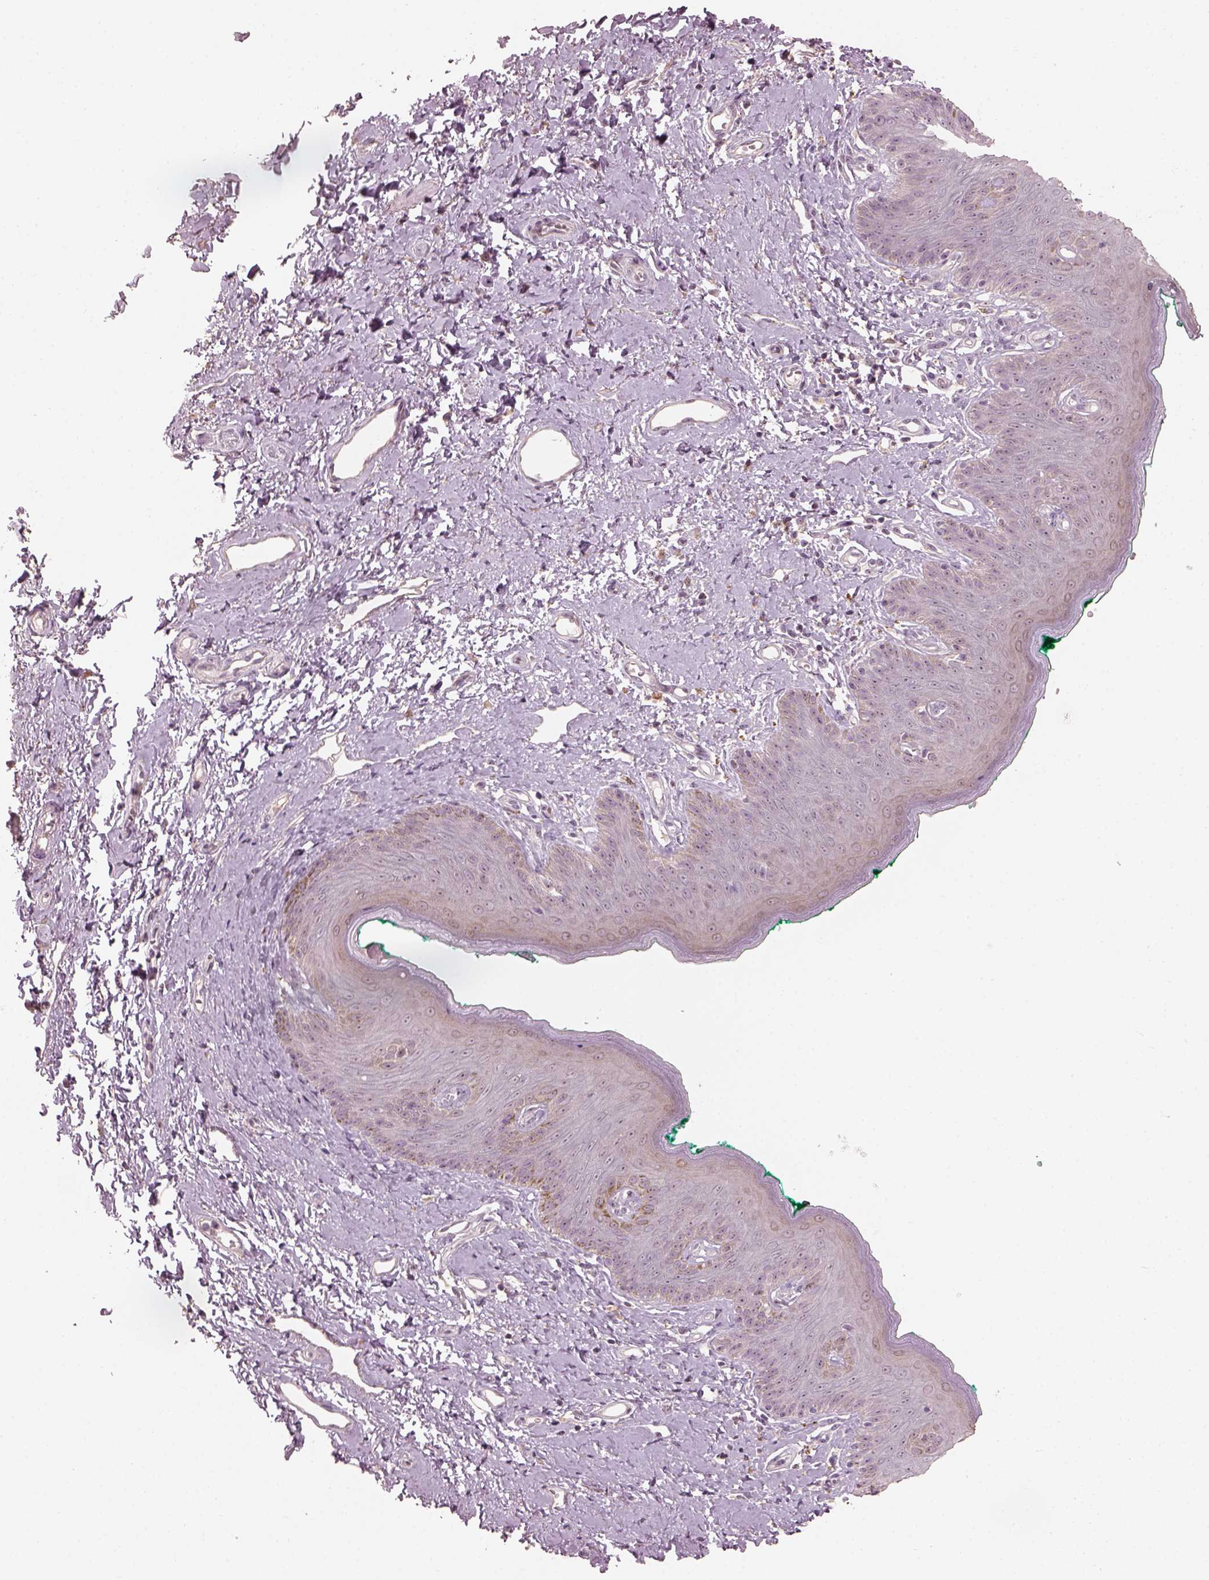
{"staining": {"intensity": "weak", "quantity": "25%-75%", "location": "nuclear"}, "tissue": "skin", "cell_type": "Epidermal cells", "image_type": "normal", "snomed": [{"axis": "morphology", "description": "Normal tissue, NOS"}, {"axis": "topography", "description": "Vulva"}], "caption": "IHC (DAB (3,3'-diaminobenzidine)) staining of normal human skin exhibits weak nuclear protein positivity in approximately 25%-75% of epidermal cells.", "gene": "CDS1", "patient": {"sex": "female", "age": 66}}